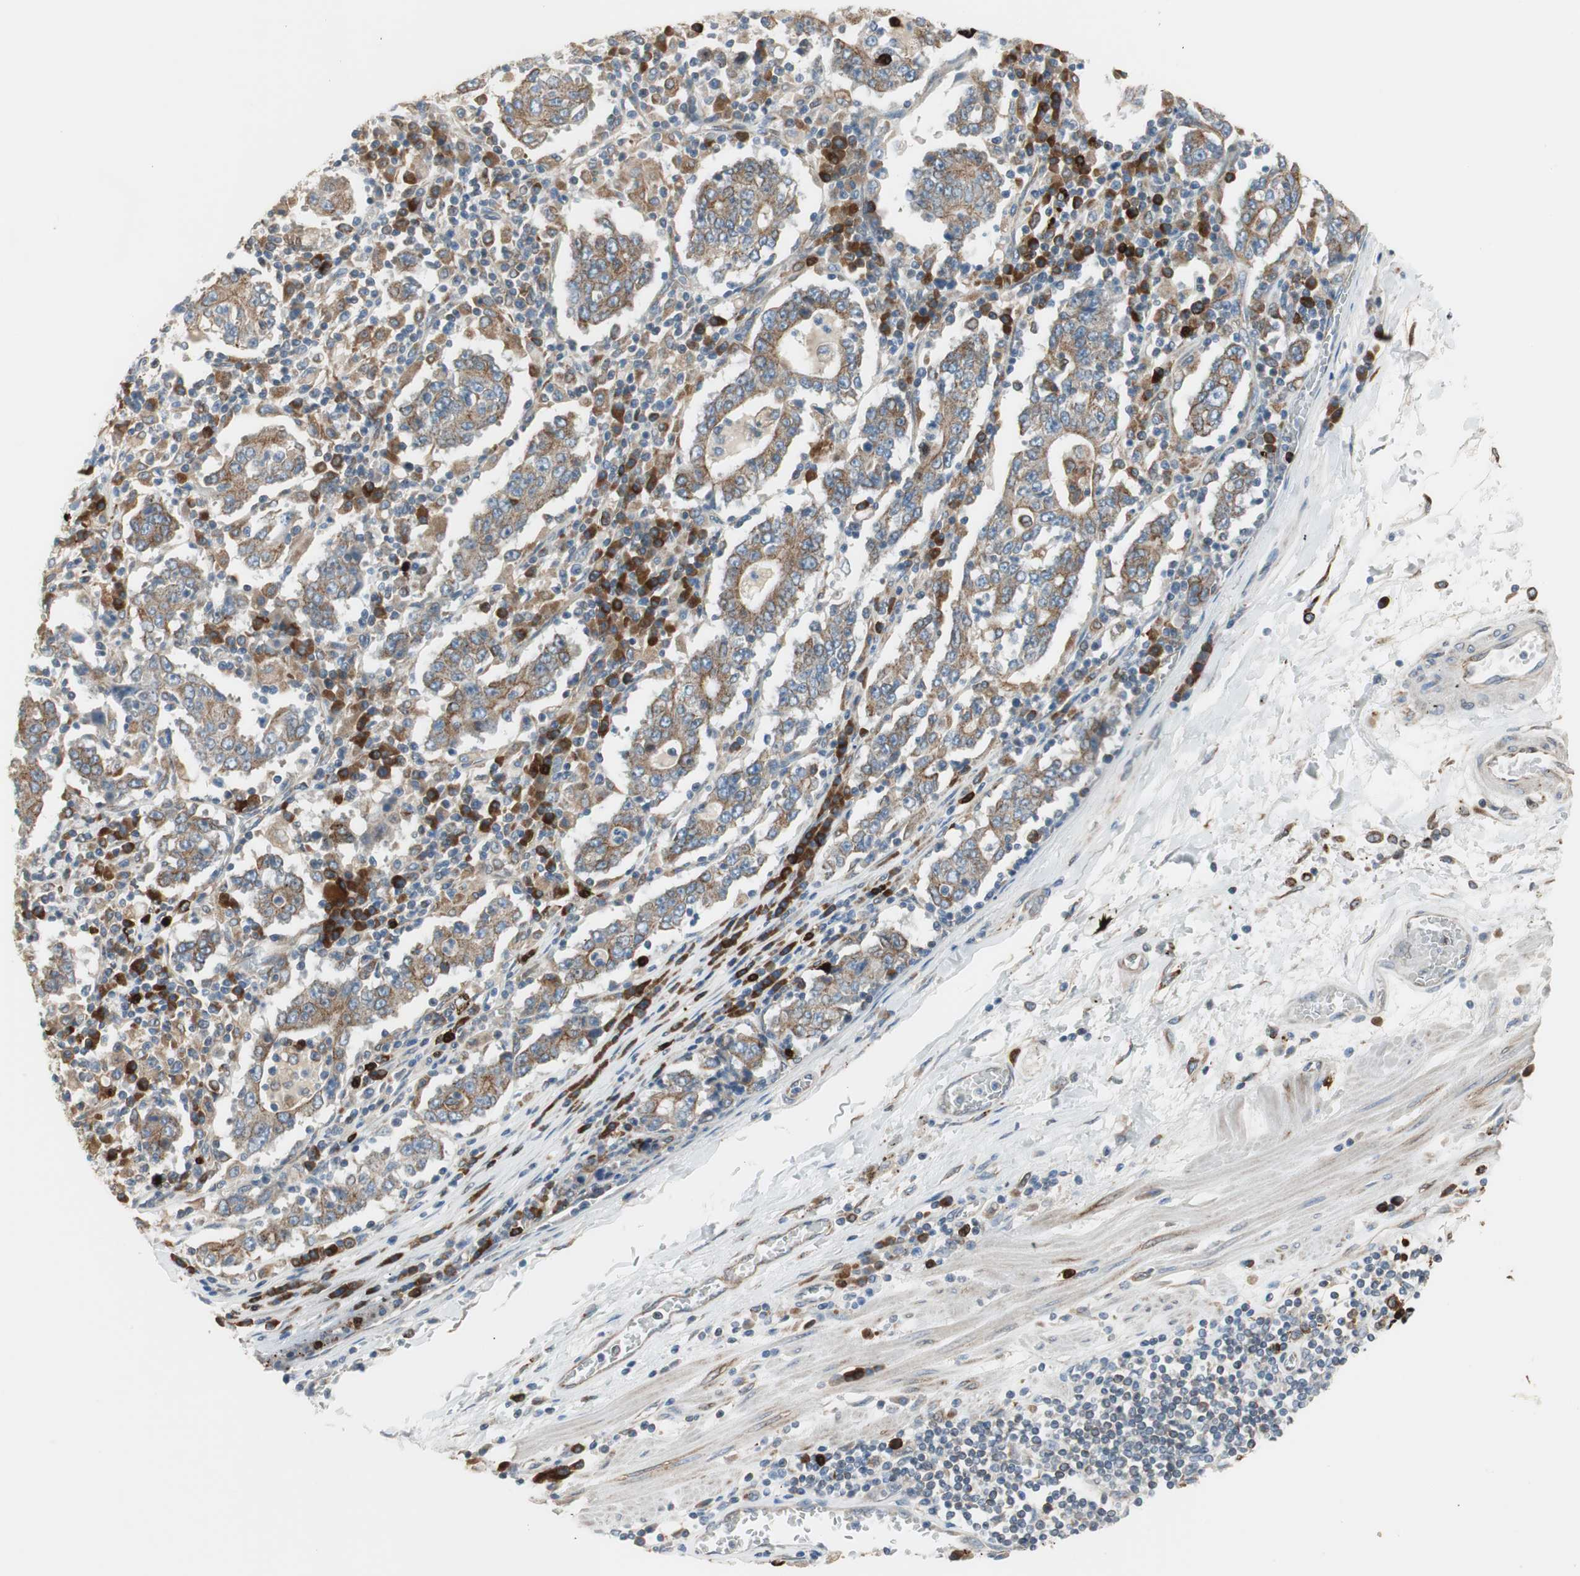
{"staining": {"intensity": "moderate", "quantity": ">75%", "location": "cytoplasmic/membranous"}, "tissue": "stomach cancer", "cell_type": "Tumor cells", "image_type": "cancer", "snomed": [{"axis": "morphology", "description": "Normal tissue, NOS"}, {"axis": "morphology", "description": "Adenocarcinoma, NOS"}, {"axis": "topography", "description": "Stomach, upper"}, {"axis": "topography", "description": "Stomach"}], "caption": "Human stomach adenocarcinoma stained with a protein marker exhibits moderate staining in tumor cells.", "gene": "CLCC1", "patient": {"sex": "male", "age": 59}}